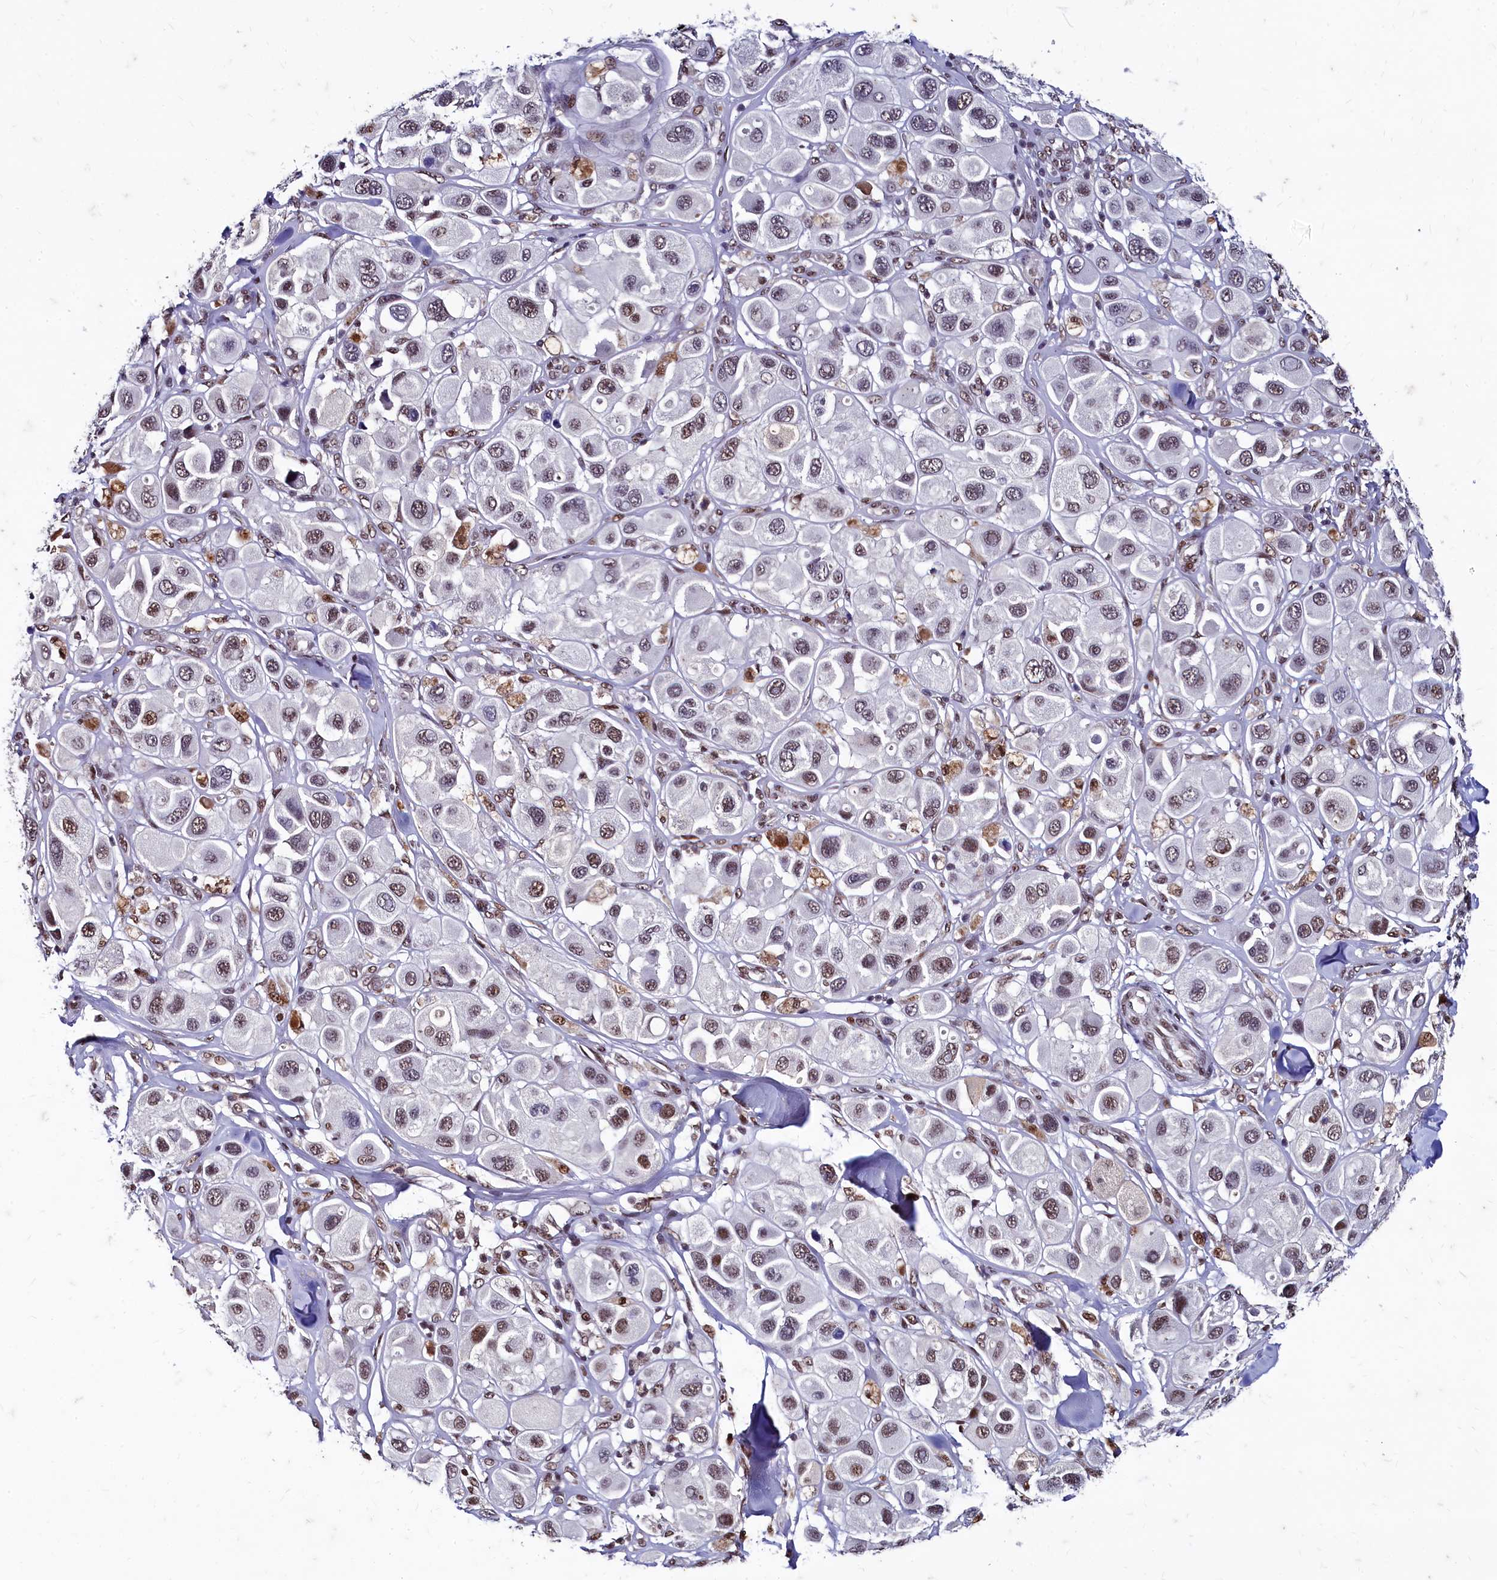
{"staining": {"intensity": "moderate", "quantity": ">75%", "location": "nuclear"}, "tissue": "melanoma", "cell_type": "Tumor cells", "image_type": "cancer", "snomed": [{"axis": "morphology", "description": "Malignant melanoma, Metastatic site"}, {"axis": "topography", "description": "Skin"}], "caption": "High-power microscopy captured an immunohistochemistry (IHC) image of melanoma, revealing moderate nuclear positivity in approximately >75% of tumor cells.", "gene": "CPSF7", "patient": {"sex": "male", "age": 41}}